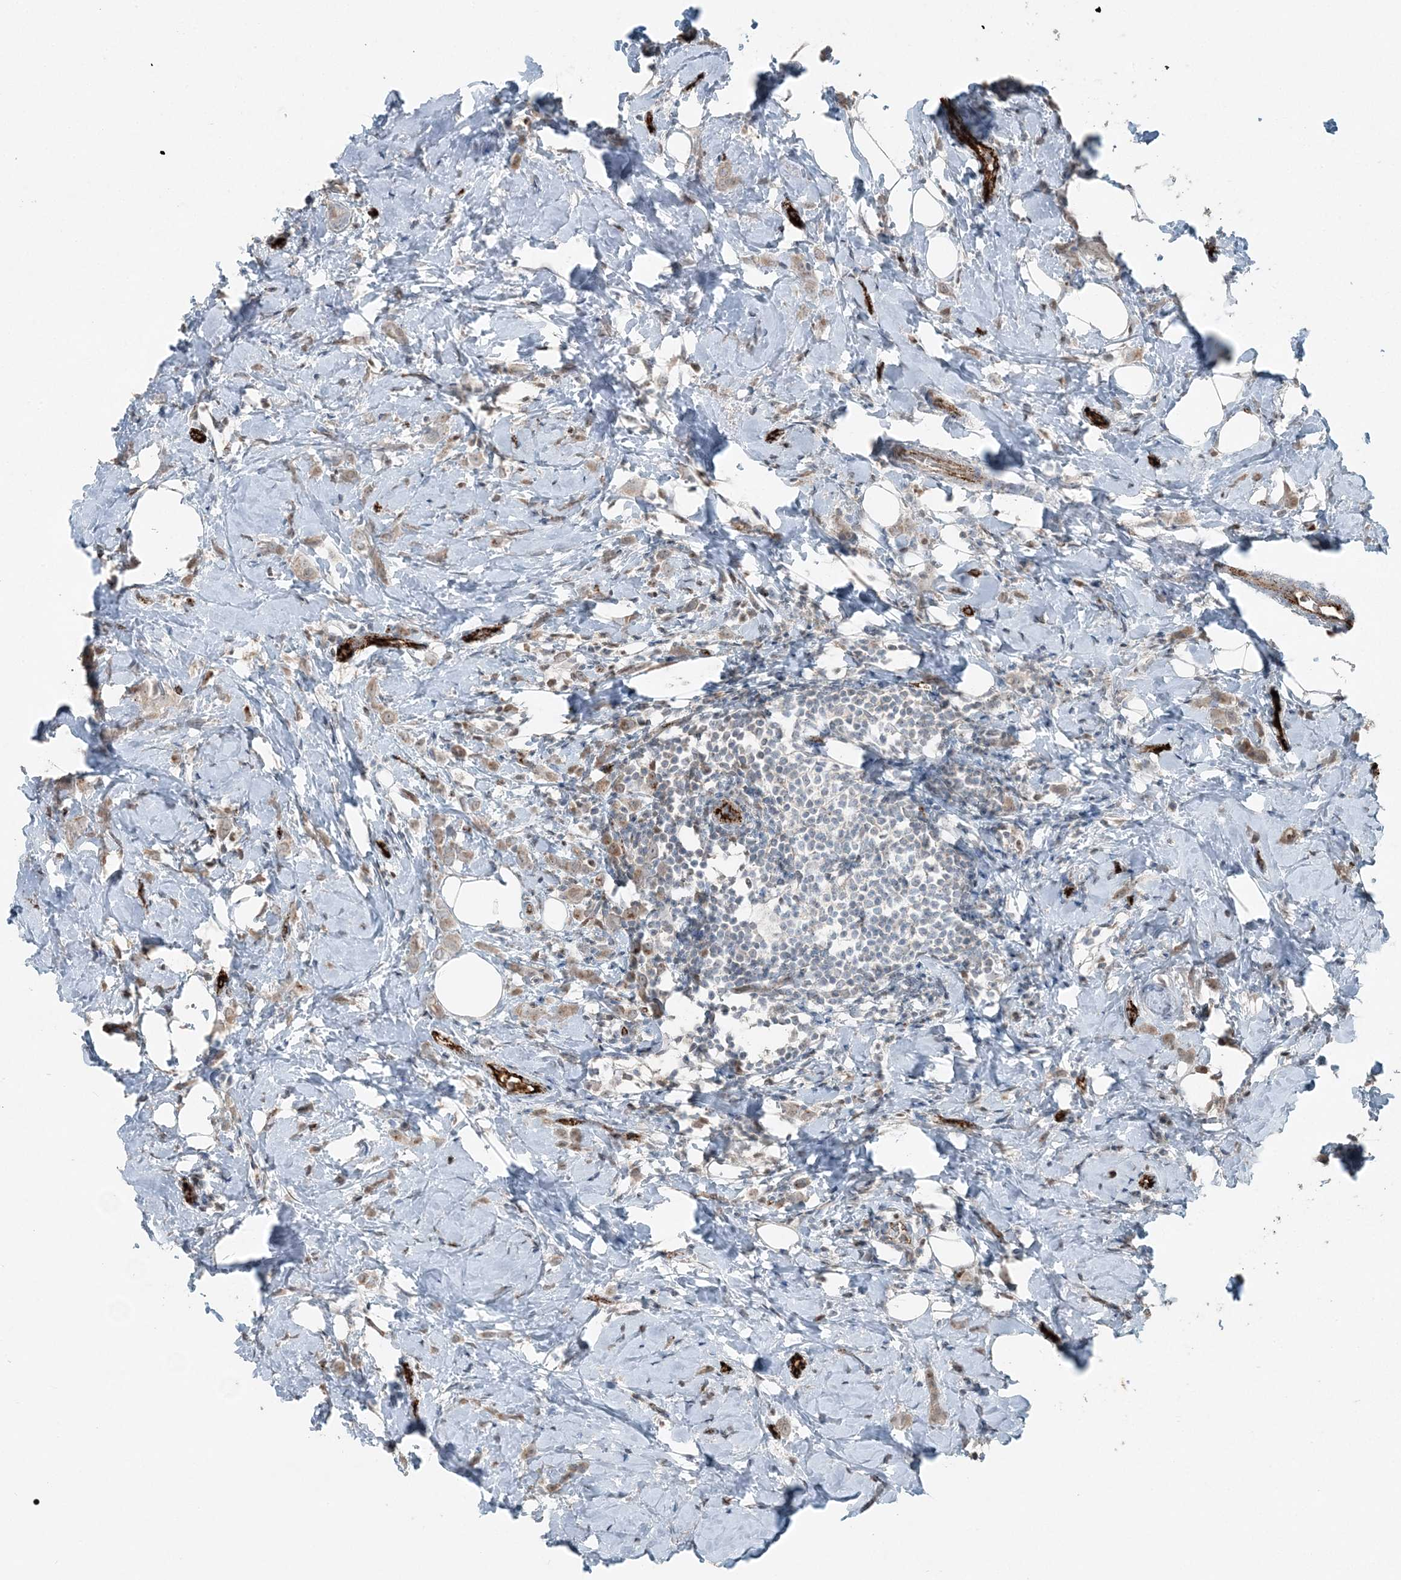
{"staining": {"intensity": "weak", "quantity": "25%-75%", "location": "cytoplasmic/membranous"}, "tissue": "breast cancer", "cell_type": "Tumor cells", "image_type": "cancer", "snomed": [{"axis": "morphology", "description": "Lobular carcinoma"}, {"axis": "topography", "description": "Breast"}], "caption": "A low amount of weak cytoplasmic/membranous expression is appreciated in about 25%-75% of tumor cells in lobular carcinoma (breast) tissue.", "gene": "ELOVL7", "patient": {"sex": "female", "age": 47}}